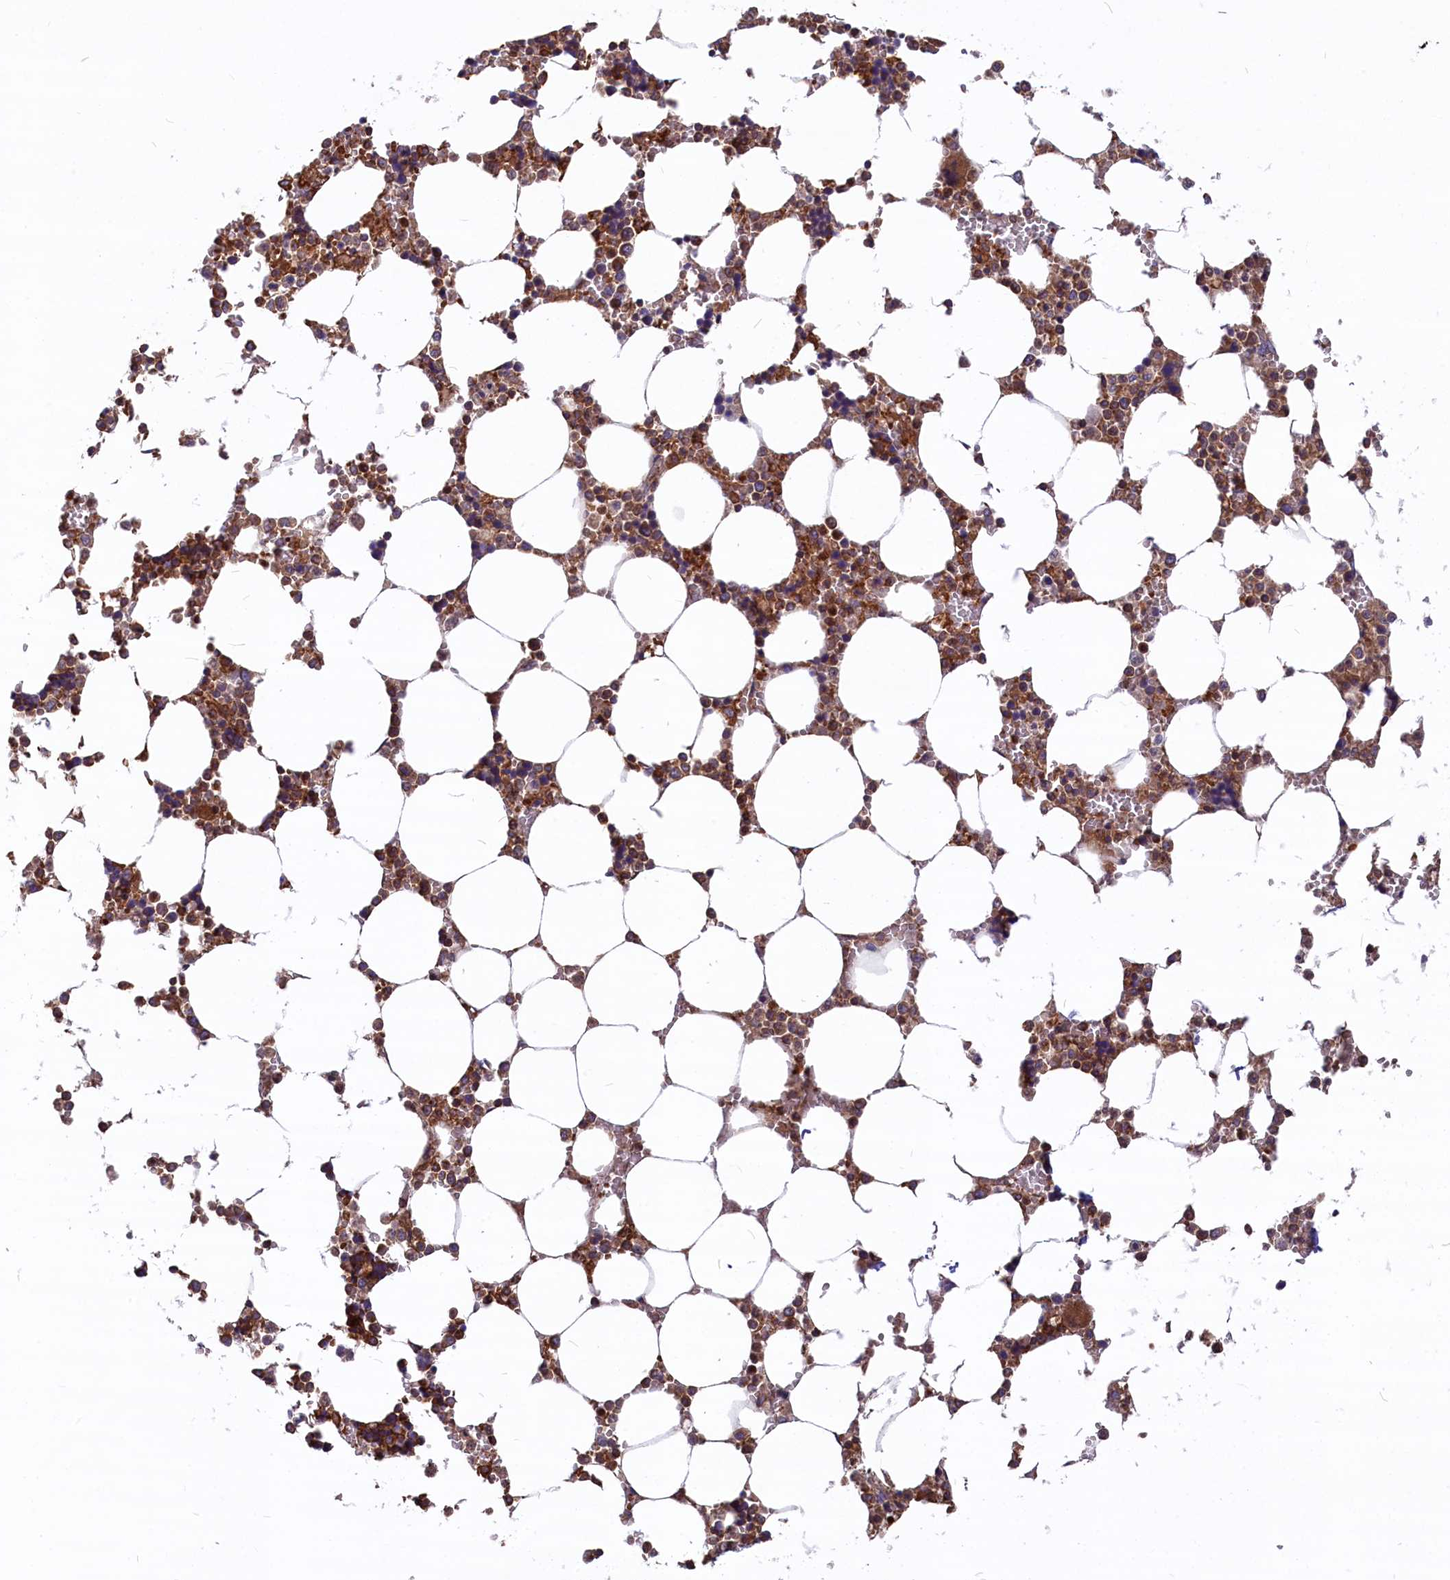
{"staining": {"intensity": "strong", "quantity": ">75%", "location": "cytoplasmic/membranous"}, "tissue": "bone marrow", "cell_type": "Hematopoietic cells", "image_type": "normal", "snomed": [{"axis": "morphology", "description": "Normal tissue, NOS"}, {"axis": "topography", "description": "Bone marrow"}], "caption": "Immunohistochemical staining of unremarkable bone marrow shows strong cytoplasmic/membranous protein positivity in about >75% of hematopoietic cells. The protein is stained brown, and the nuclei are stained in blue (DAB (3,3'-diaminobenzidine) IHC with brightfield microscopy, high magnification).", "gene": "MYO9B", "patient": {"sex": "male", "age": 64}}